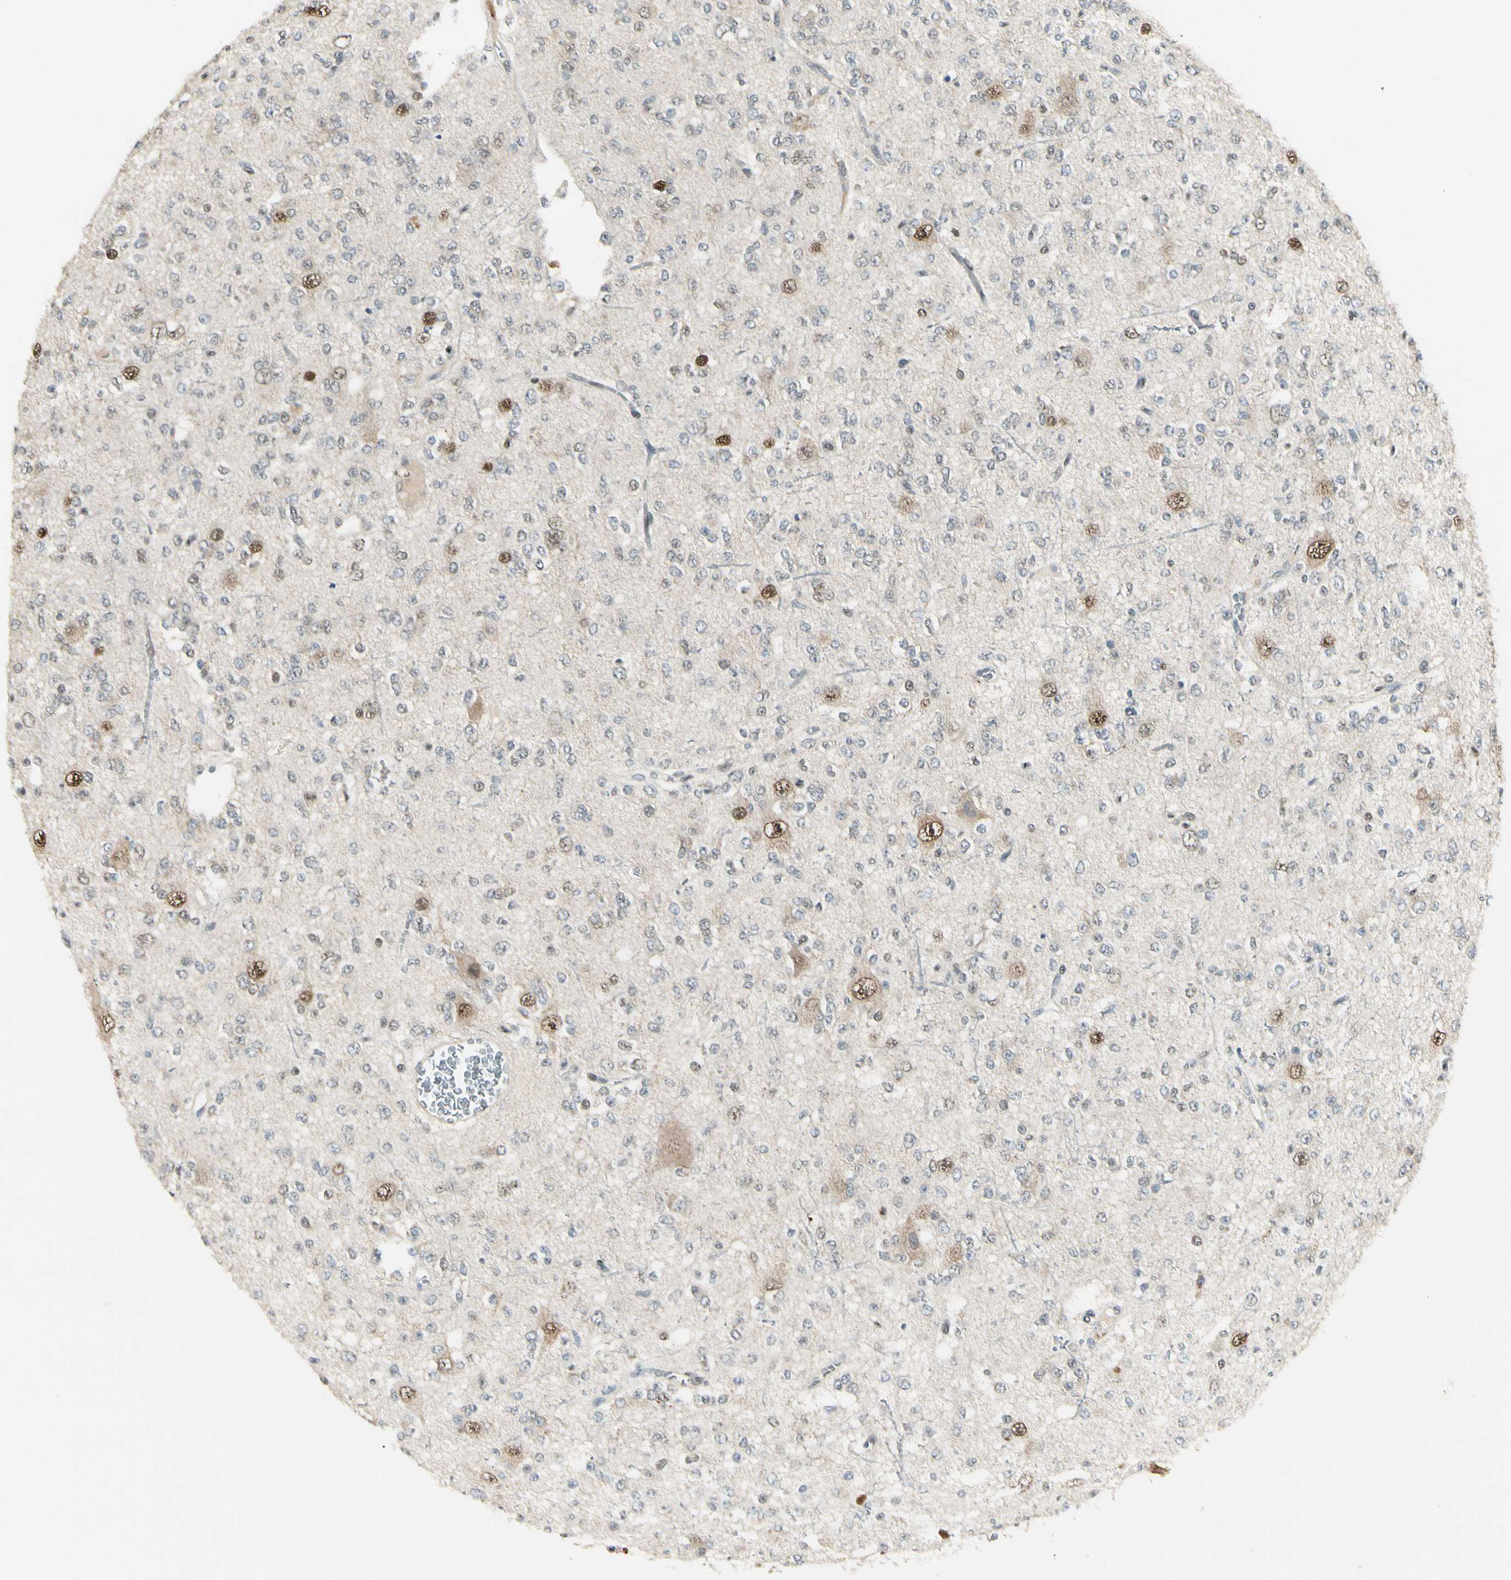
{"staining": {"intensity": "strong", "quantity": "<25%", "location": "cytoplasmic/membranous,nuclear"}, "tissue": "glioma", "cell_type": "Tumor cells", "image_type": "cancer", "snomed": [{"axis": "morphology", "description": "Glioma, malignant, Low grade"}, {"axis": "topography", "description": "Brain"}], "caption": "Immunohistochemistry (IHC) of glioma displays medium levels of strong cytoplasmic/membranous and nuclear staining in approximately <25% of tumor cells.", "gene": "ATXN1", "patient": {"sex": "male", "age": 38}}